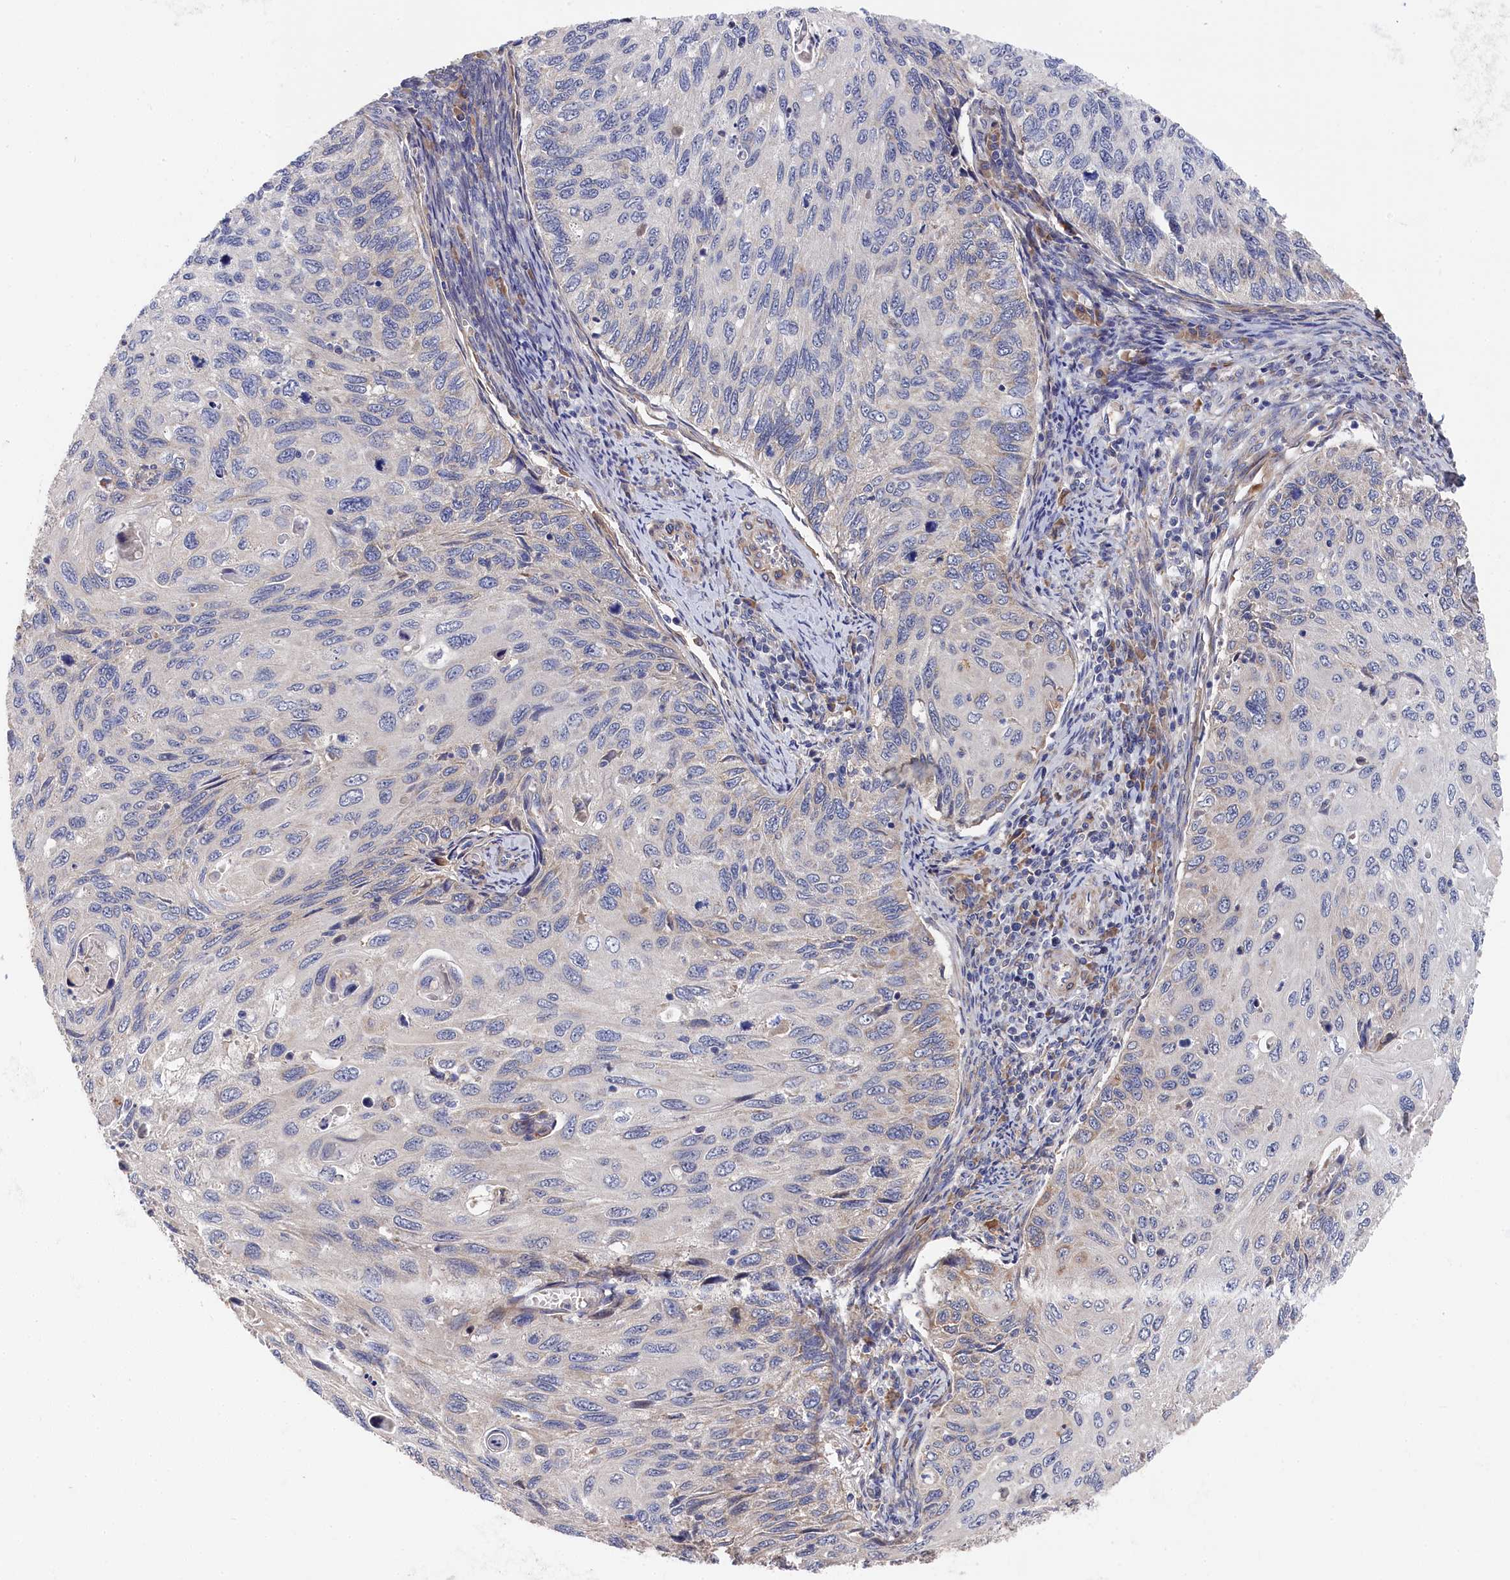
{"staining": {"intensity": "negative", "quantity": "none", "location": "none"}, "tissue": "cervical cancer", "cell_type": "Tumor cells", "image_type": "cancer", "snomed": [{"axis": "morphology", "description": "Squamous cell carcinoma, NOS"}, {"axis": "topography", "description": "Cervix"}], "caption": "Human cervical cancer stained for a protein using IHC demonstrates no positivity in tumor cells.", "gene": "CYB5D2", "patient": {"sex": "female", "age": 70}}